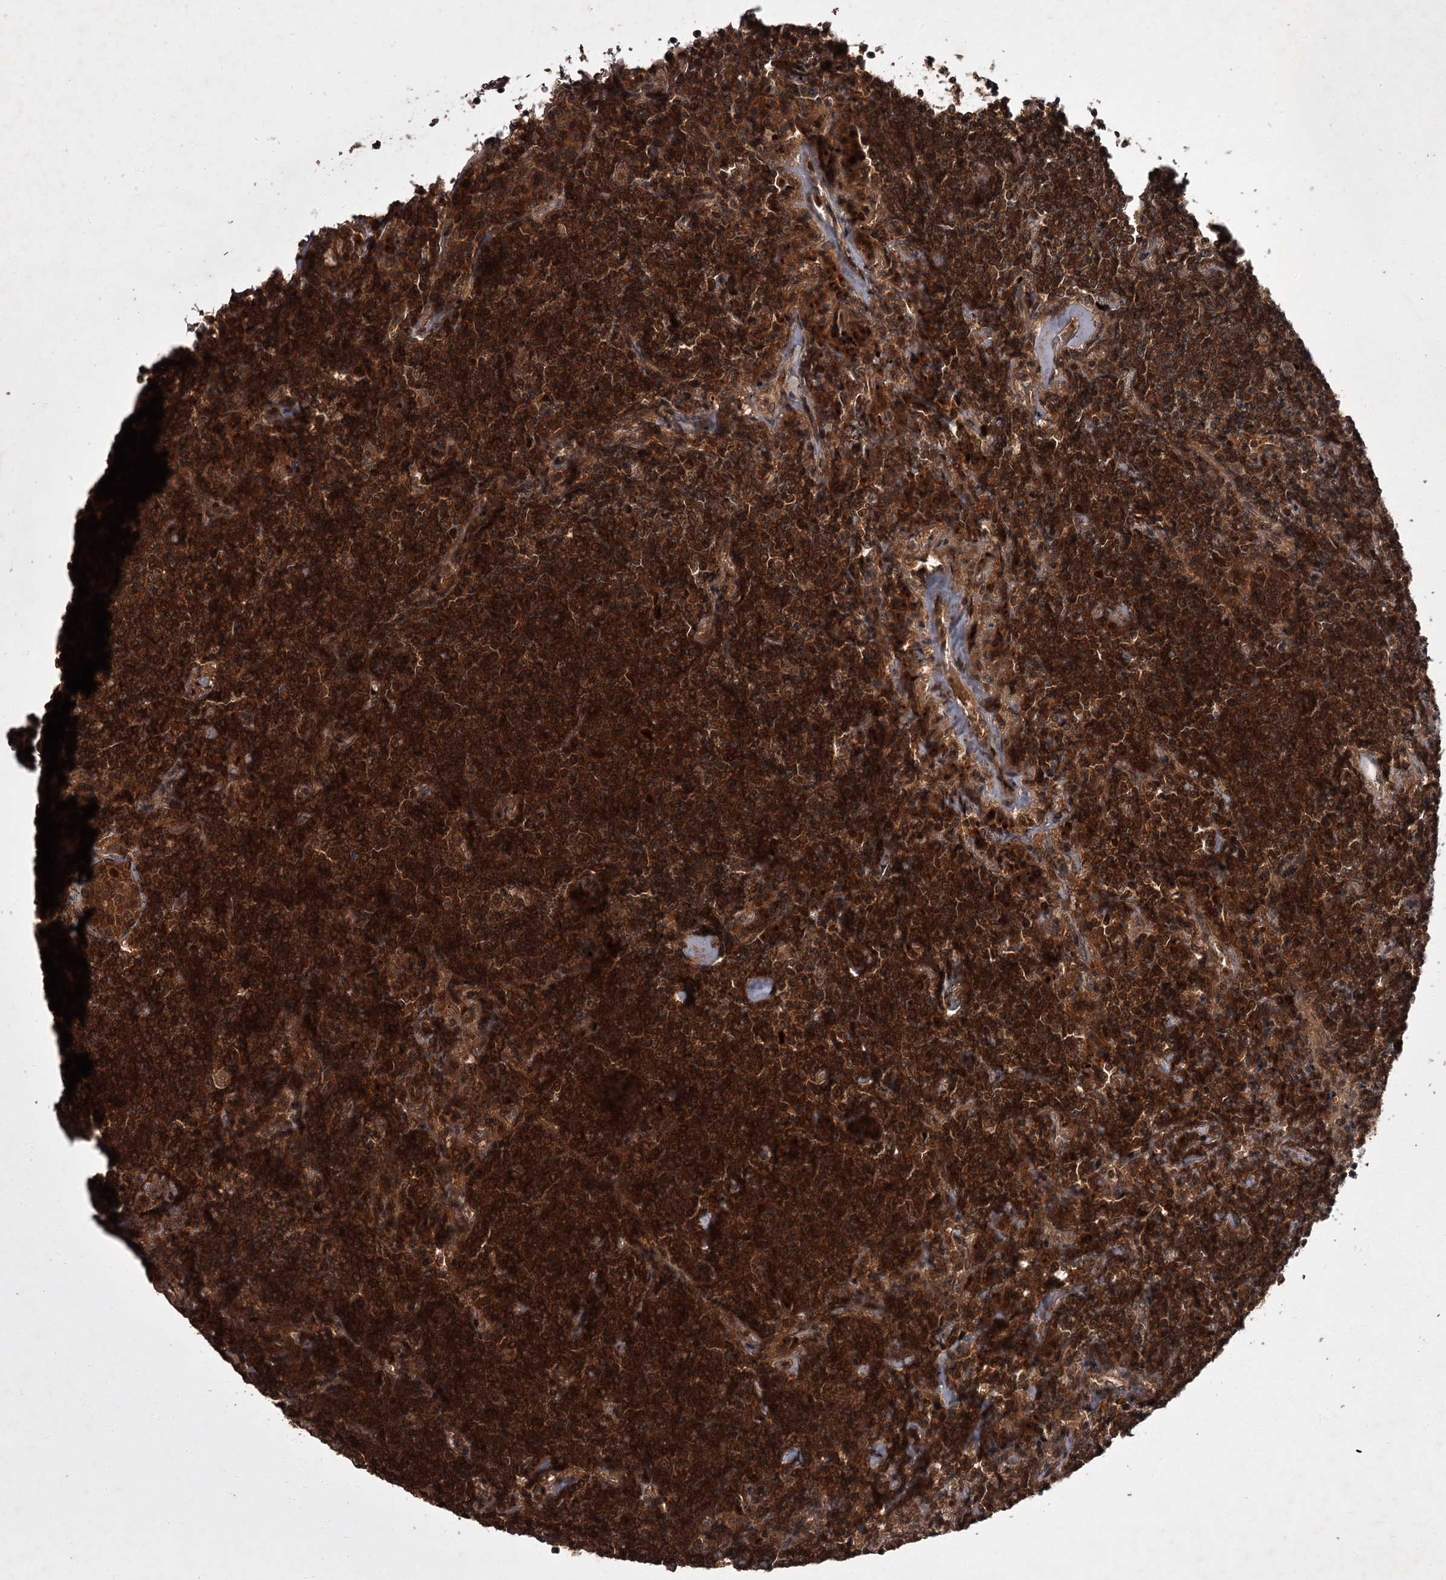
{"staining": {"intensity": "strong", "quantity": ">75%", "location": "cytoplasmic/membranous"}, "tissue": "lymphoma", "cell_type": "Tumor cells", "image_type": "cancer", "snomed": [{"axis": "morphology", "description": "Malignant lymphoma, non-Hodgkin's type, Low grade"}, {"axis": "topography", "description": "Lung"}], "caption": "Immunohistochemical staining of malignant lymphoma, non-Hodgkin's type (low-grade) reveals strong cytoplasmic/membranous protein positivity in approximately >75% of tumor cells. (Stains: DAB (3,3'-diaminobenzidine) in brown, nuclei in blue, Microscopy: brightfield microscopy at high magnification).", "gene": "TBC1D23", "patient": {"sex": "female", "age": 71}}